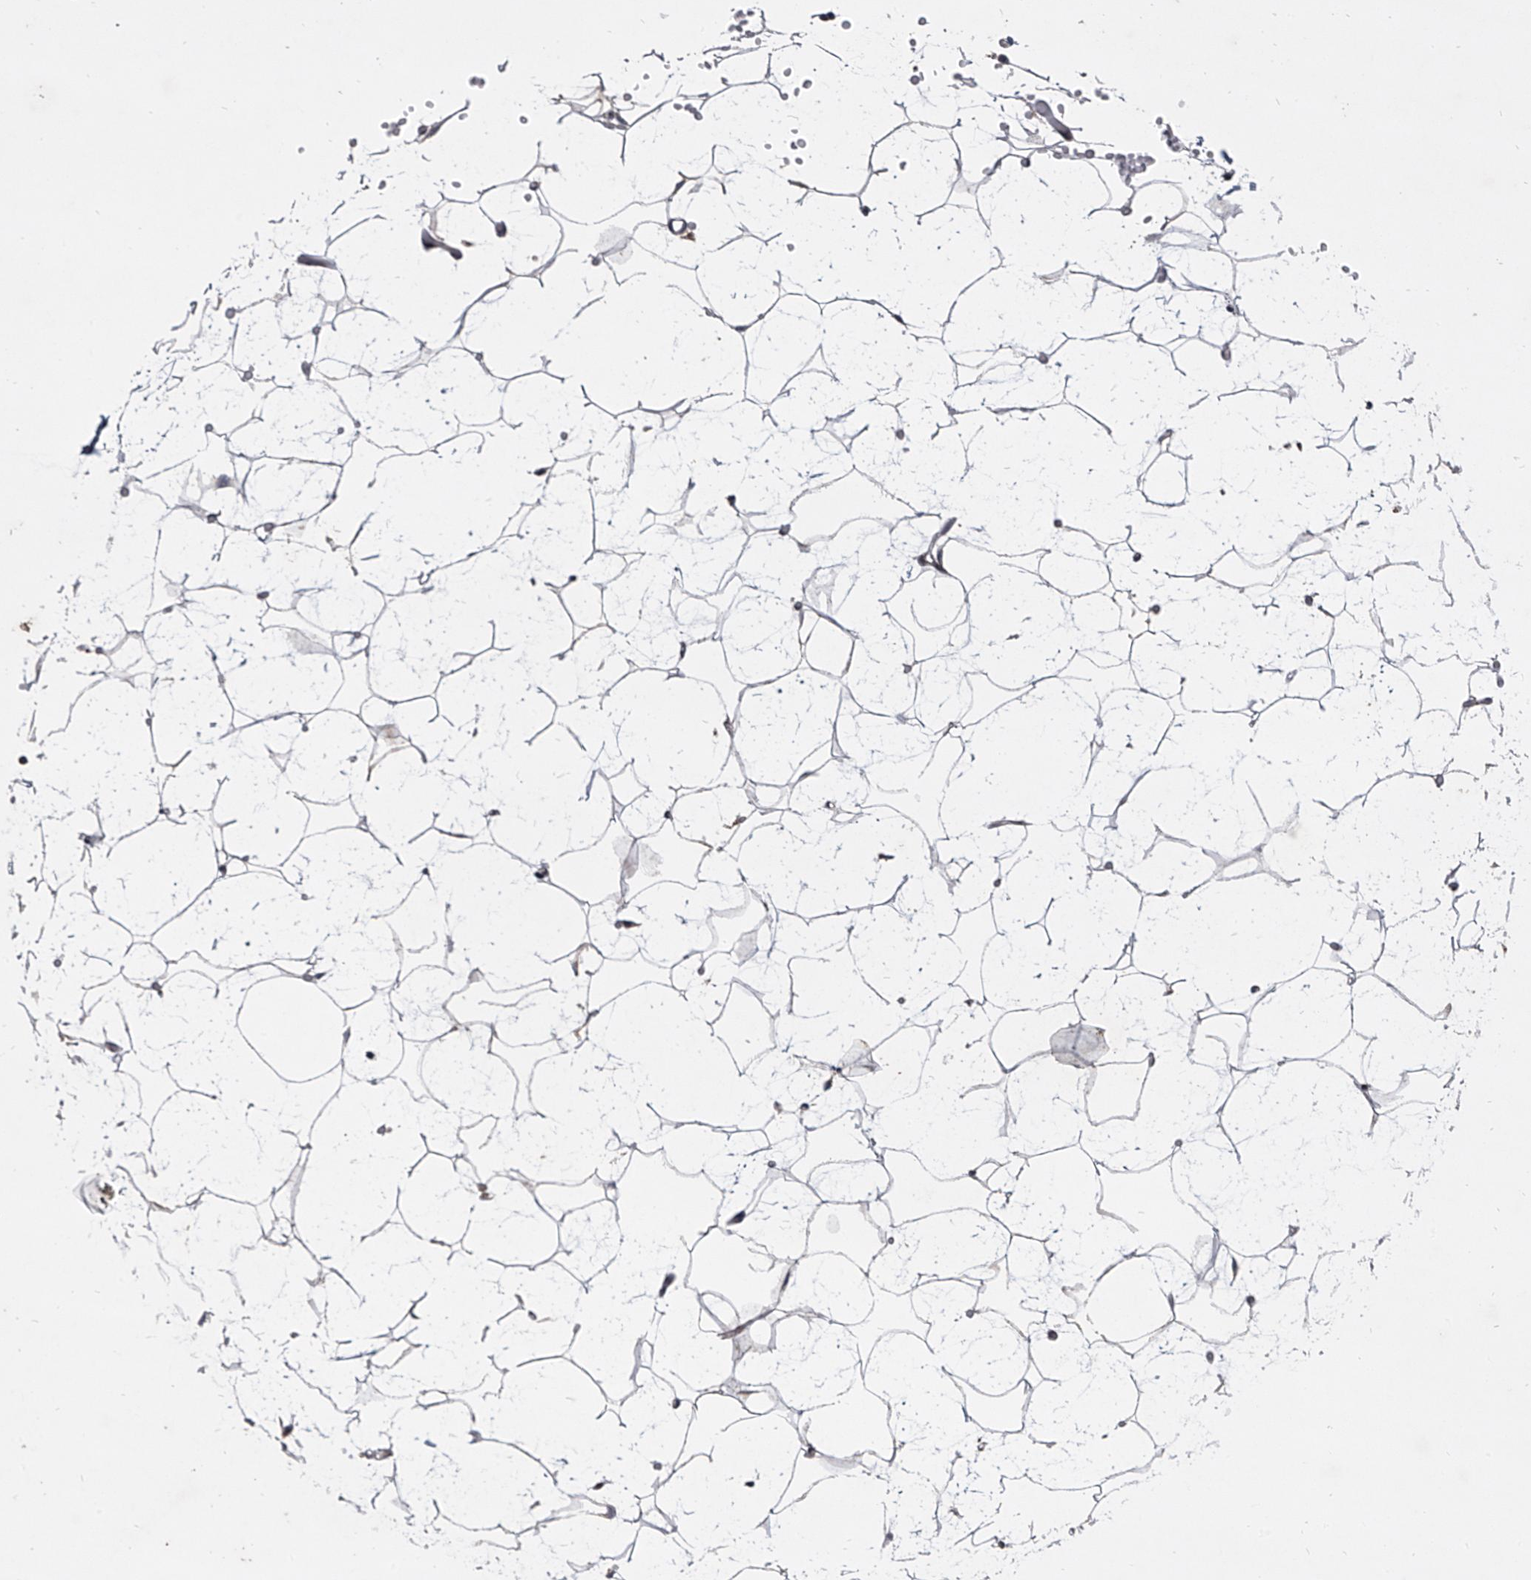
{"staining": {"intensity": "negative", "quantity": "none", "location": "none"}, "tissue": "adipose tissue", "cell_type": "Adipocytes", "image_type": "normal", "snomed": [{"axis": "morphology", "description": "Normal tissue, NOS"}, {"axis": "topography", "description": "Breast"}], "caption": "The photomicrograph demonstrates no significant expression in adipocytes of adipose tissue.", "gene": "HEATR6", "patient": {"sex": "female", "age": 23}}